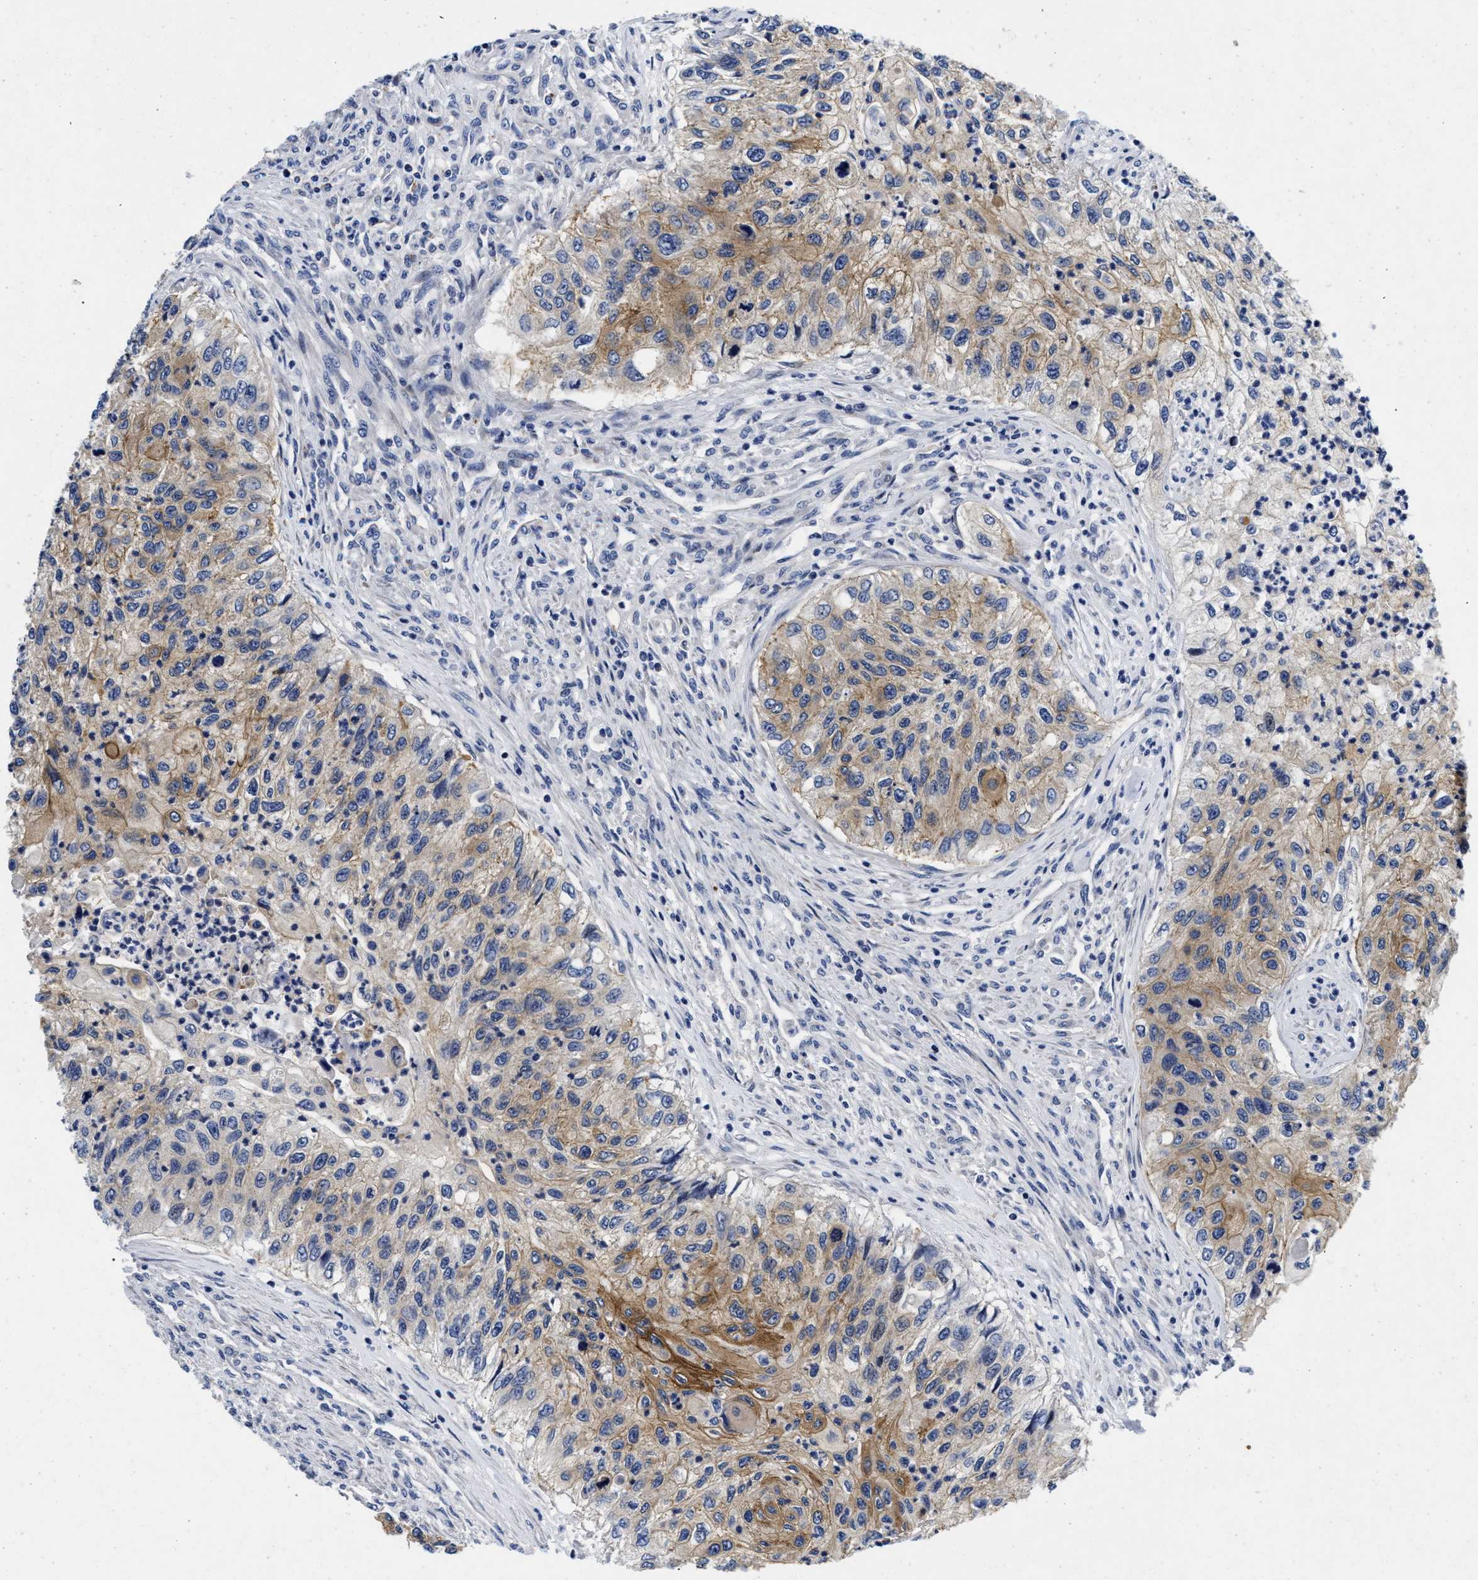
{"staining": {"intensity": "moderate", "quantity": "25%-75%", "location": "cytoplasmic/membranous"}, "tissue": "urothelial cancer", "cell_type": "Tumor cells", "image_type": "cancer", "snomed": [{"axis": "morphology", "description": "Urothelial carcinoma, High grade"}, {"axis": "topography", "description": "Urinary bladder"}], "caption": "DAB immunohistochemical staining of urothelial cancer shows moderate cytoplasmic/membranous protein staining in approximately 25%-75% of tumor cells. The protein of interest is shown in brown color, while the nuclei are stained blue.", "gene": "LAD1", "patient": {"sex": "female", "age": 60}}